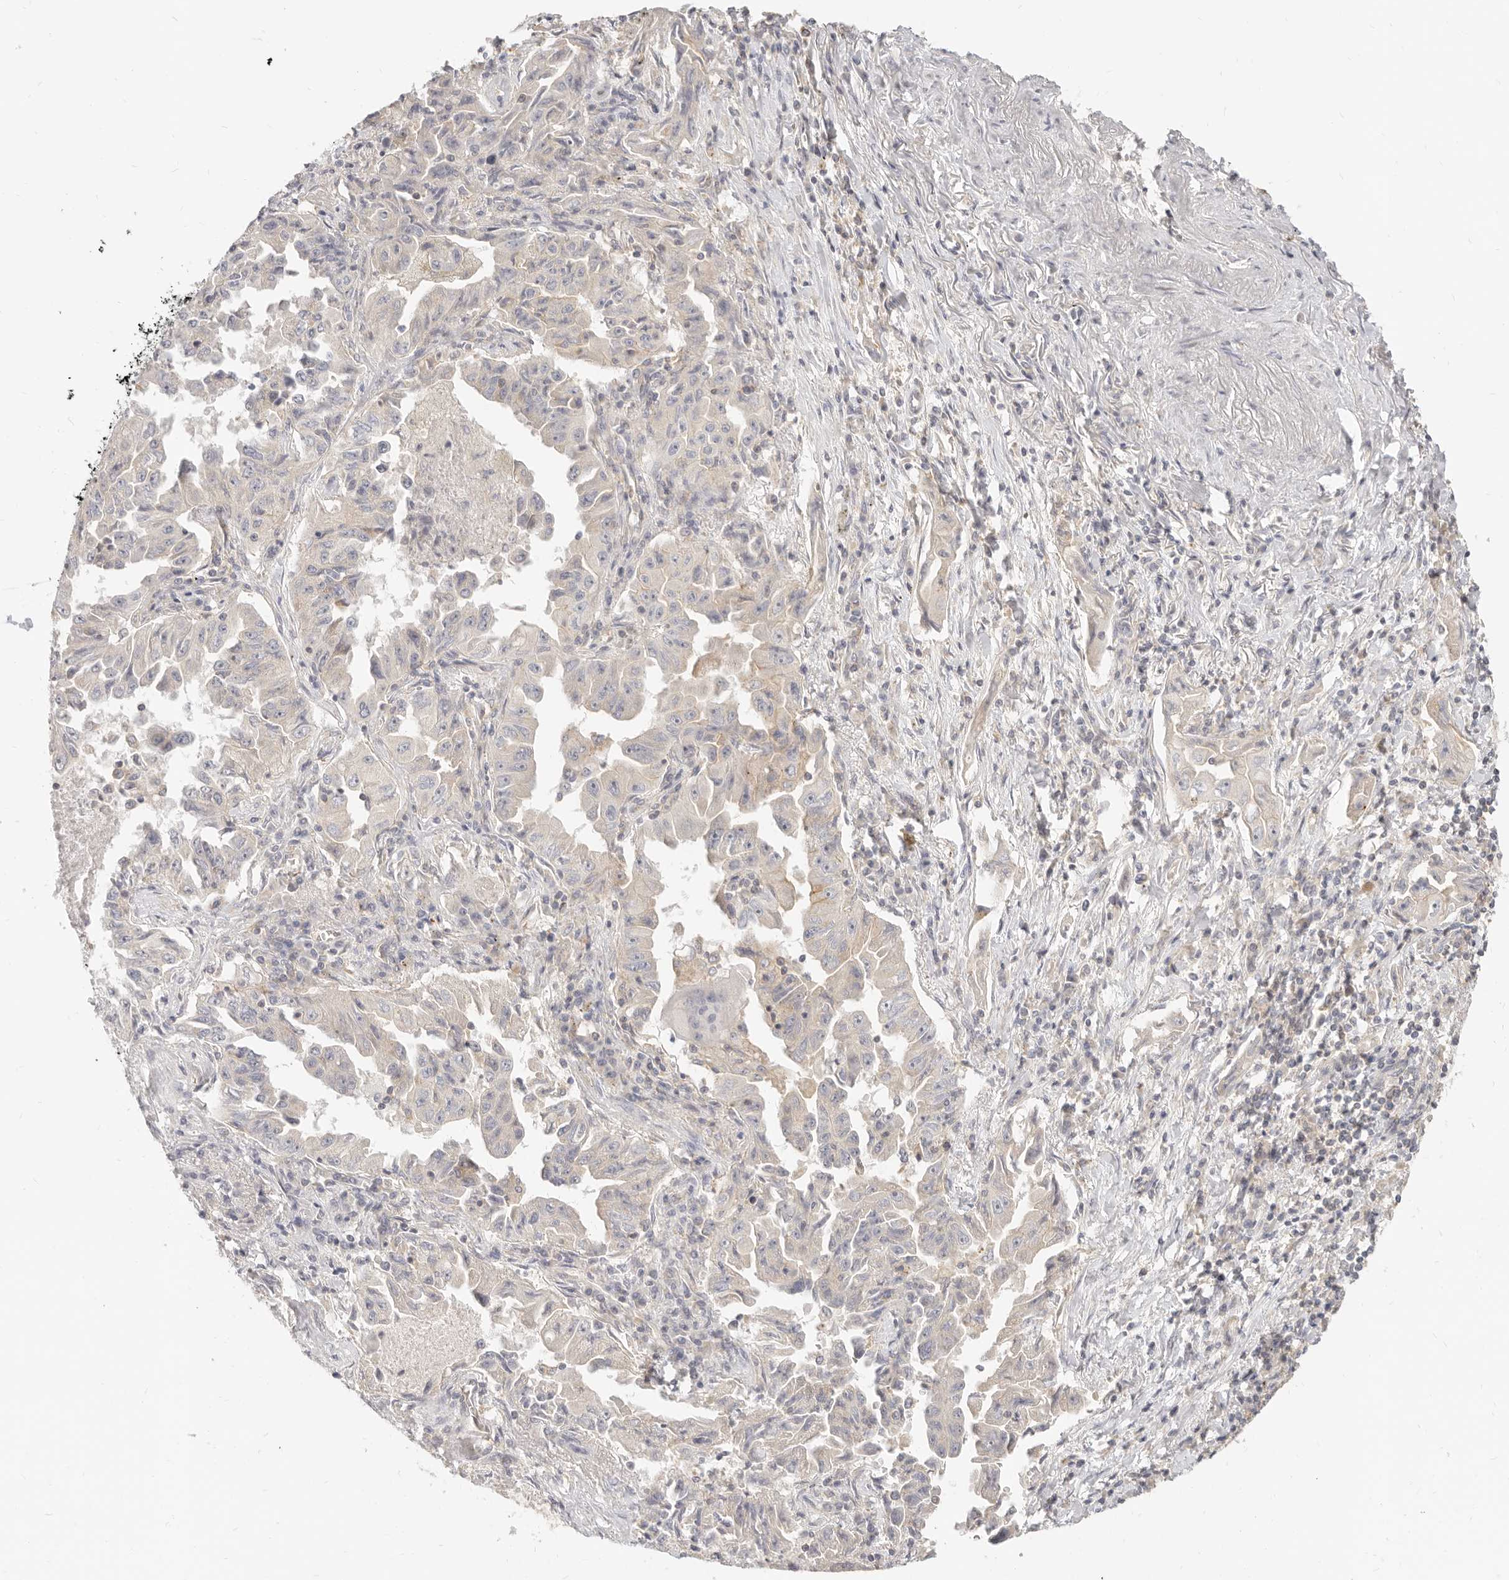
{"staining": {"intensity": "negative", "quantity": "none", "location": "none"}, "tissue": "lung cancer", "cell_type": "Tumor cells", "image_type": "cancer", "snomed": [{"axis": "morphology", "description": "Adenocarcinoma, NOS"}, {"axis": "topography", "description": "Lung"}], "caption": "Tumor cells are negative for brown protein staining in lung cancer (adenocarcinoma).", "gene": "LTB4R2", "patient": {"sex": "female", "age": 51}}